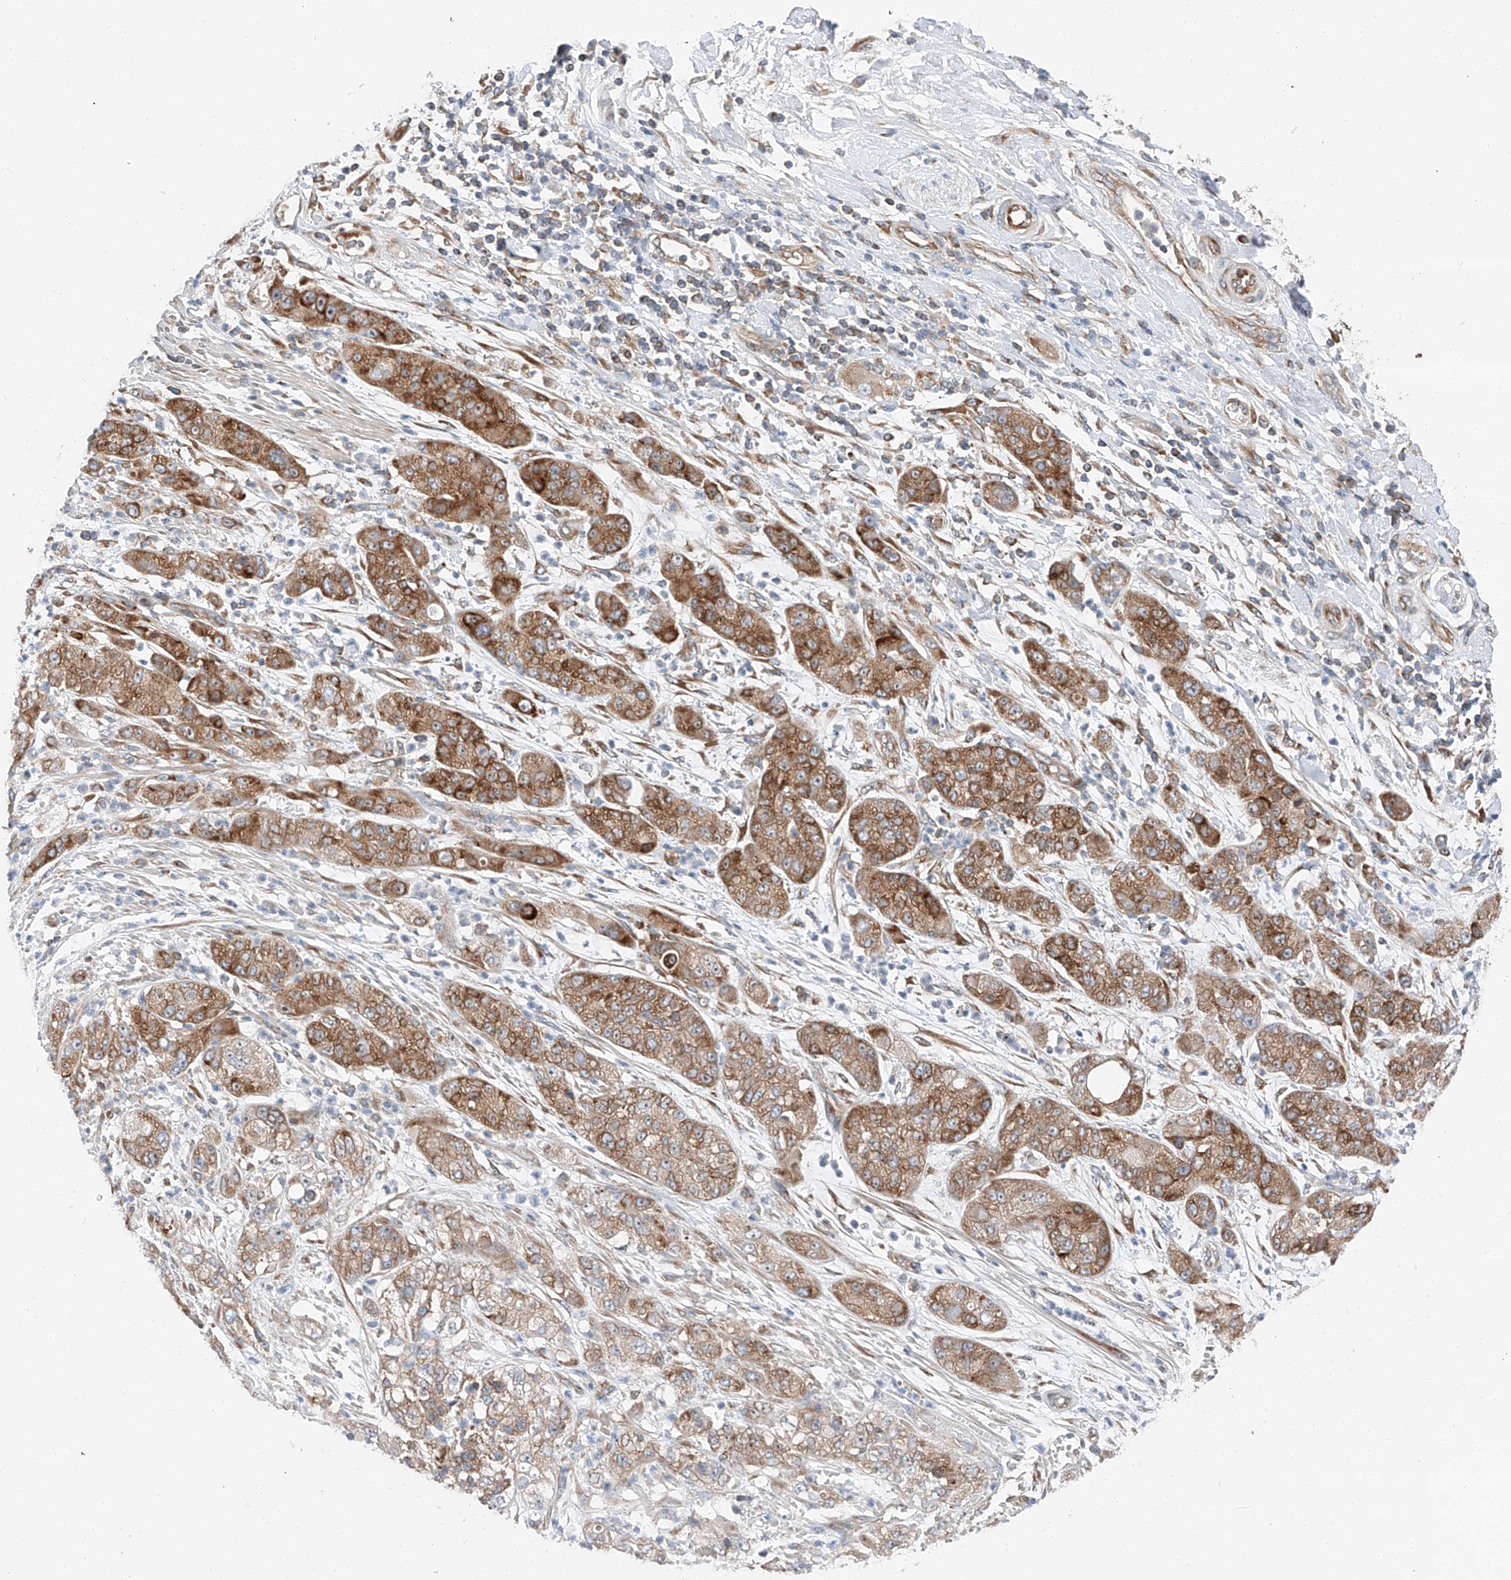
{"staining": {"intensity": "strong", "quantity": ">75%", "location": "cytoplasmic/membranous"}, "tissue": "pancreatic cancer", "cell_type": "Tumor cells", "image_type": "cancer", "snomed": [{"axis": "morphology", "description": "Adenocarcinoma, NOS"}, {"axis": "topography", "description": "Pancreas"}], "caption": "The immunohistochemical stain labels strong cytoplasmic/membranous expression in tumor cells of pancreatic cancer (adenocarcinoma) tissue.", "gene": "ZC3H15", "patient": {"sex": "female", "age": 78}}